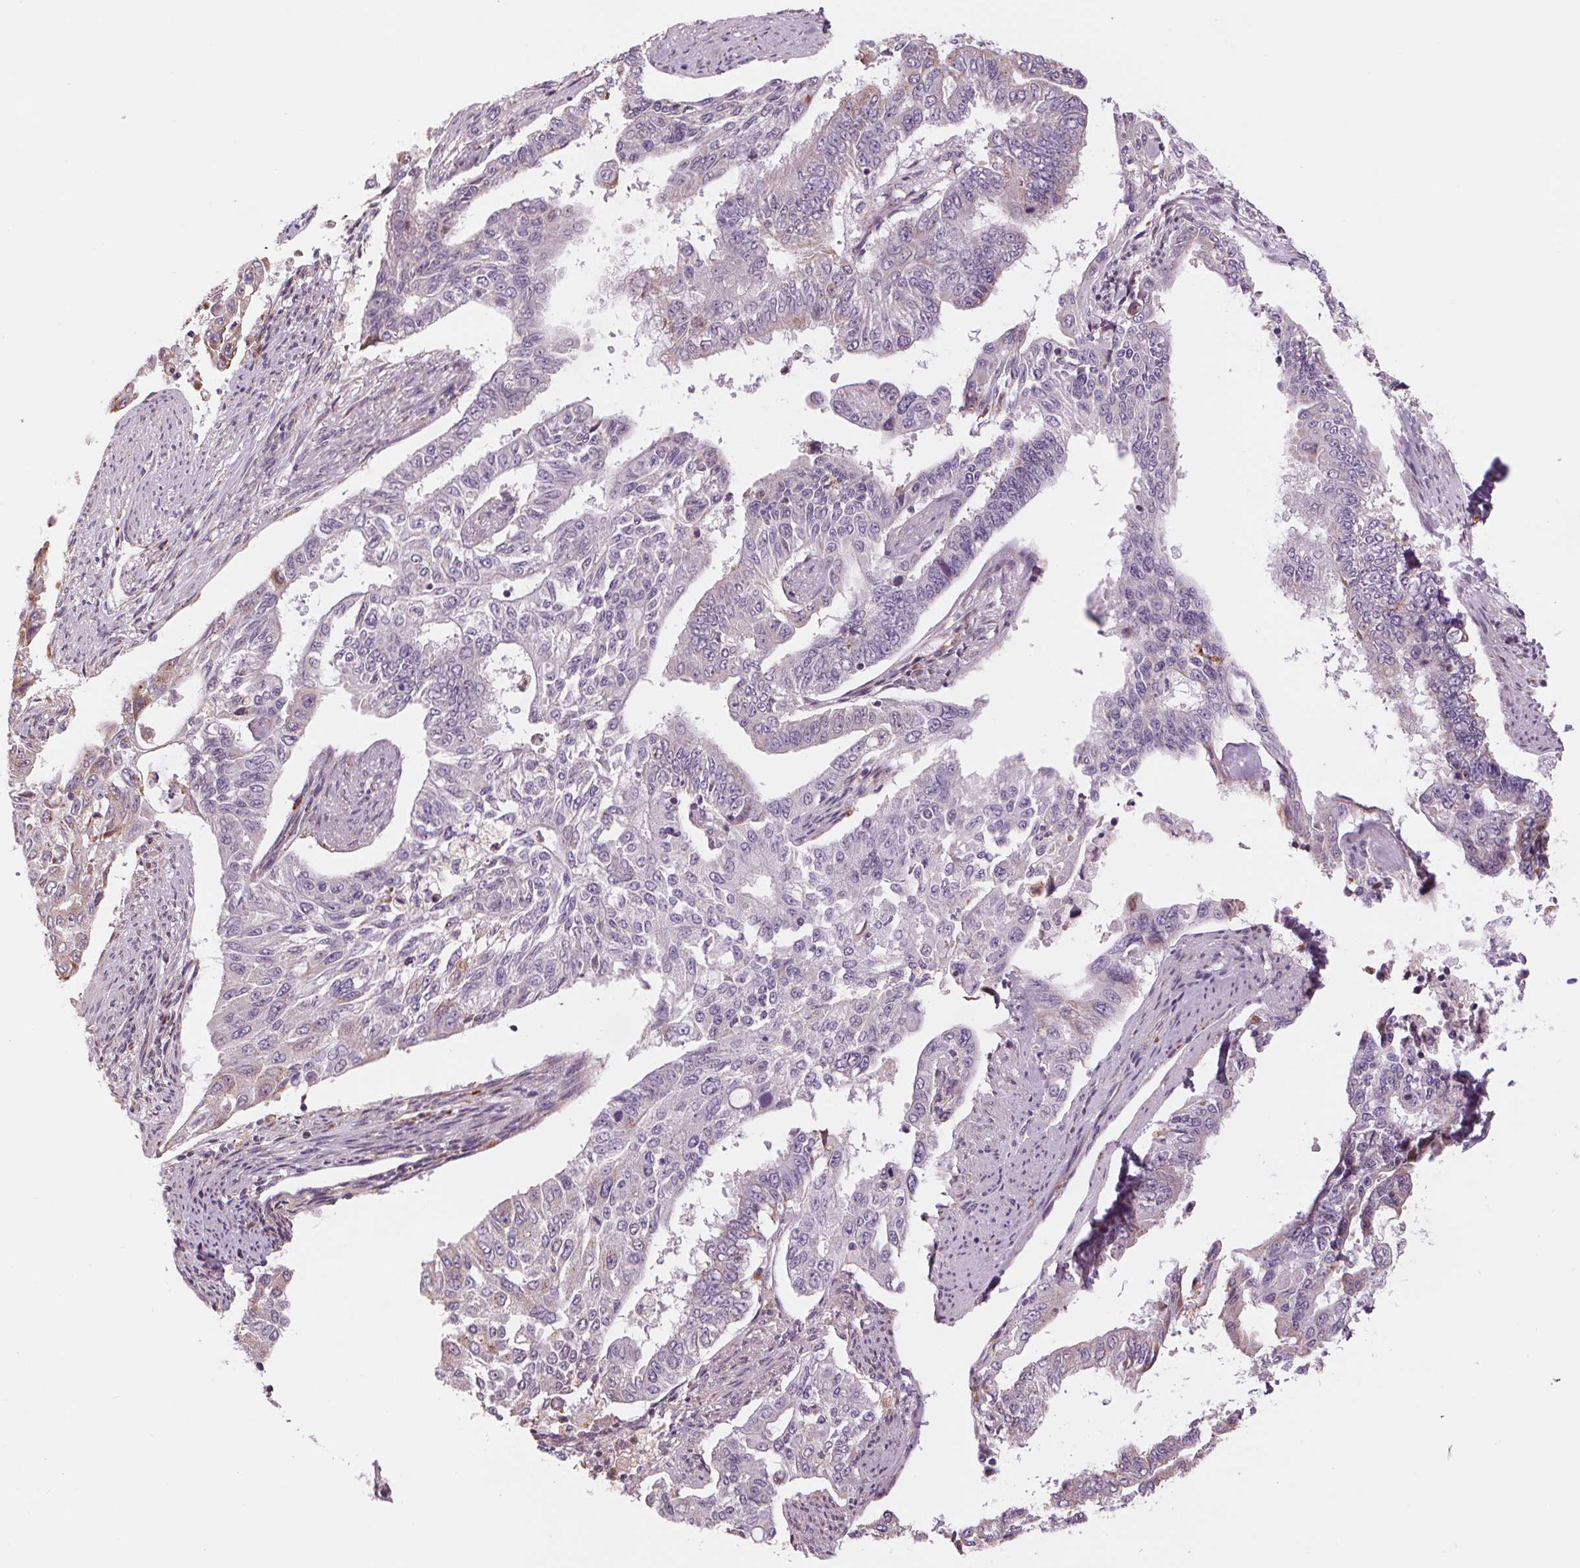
{"staining": {"intensity": "weak", "quantity": "<25%", "location": "cytoplasmic/membranous"}, "tissue": "endometrial cancer", "cell_type": "Tumor cells", "image_type": "cancer", "snomed": [{"axis": "morphology", "description": "Adenocarcinoma, NOS"}, {"axis": "topography", "description": "Uterus"}], "caption": "The immunohistochemistry micrograph has no significant expression in tumor cells of endometrial cancer (adenocarcinoma) tissue. (Immunohistochemistry (ihc), brightfield microscopy, high magnification).", "gene": "SAMD5", "patient": {"sex": "female", "age": 59}}